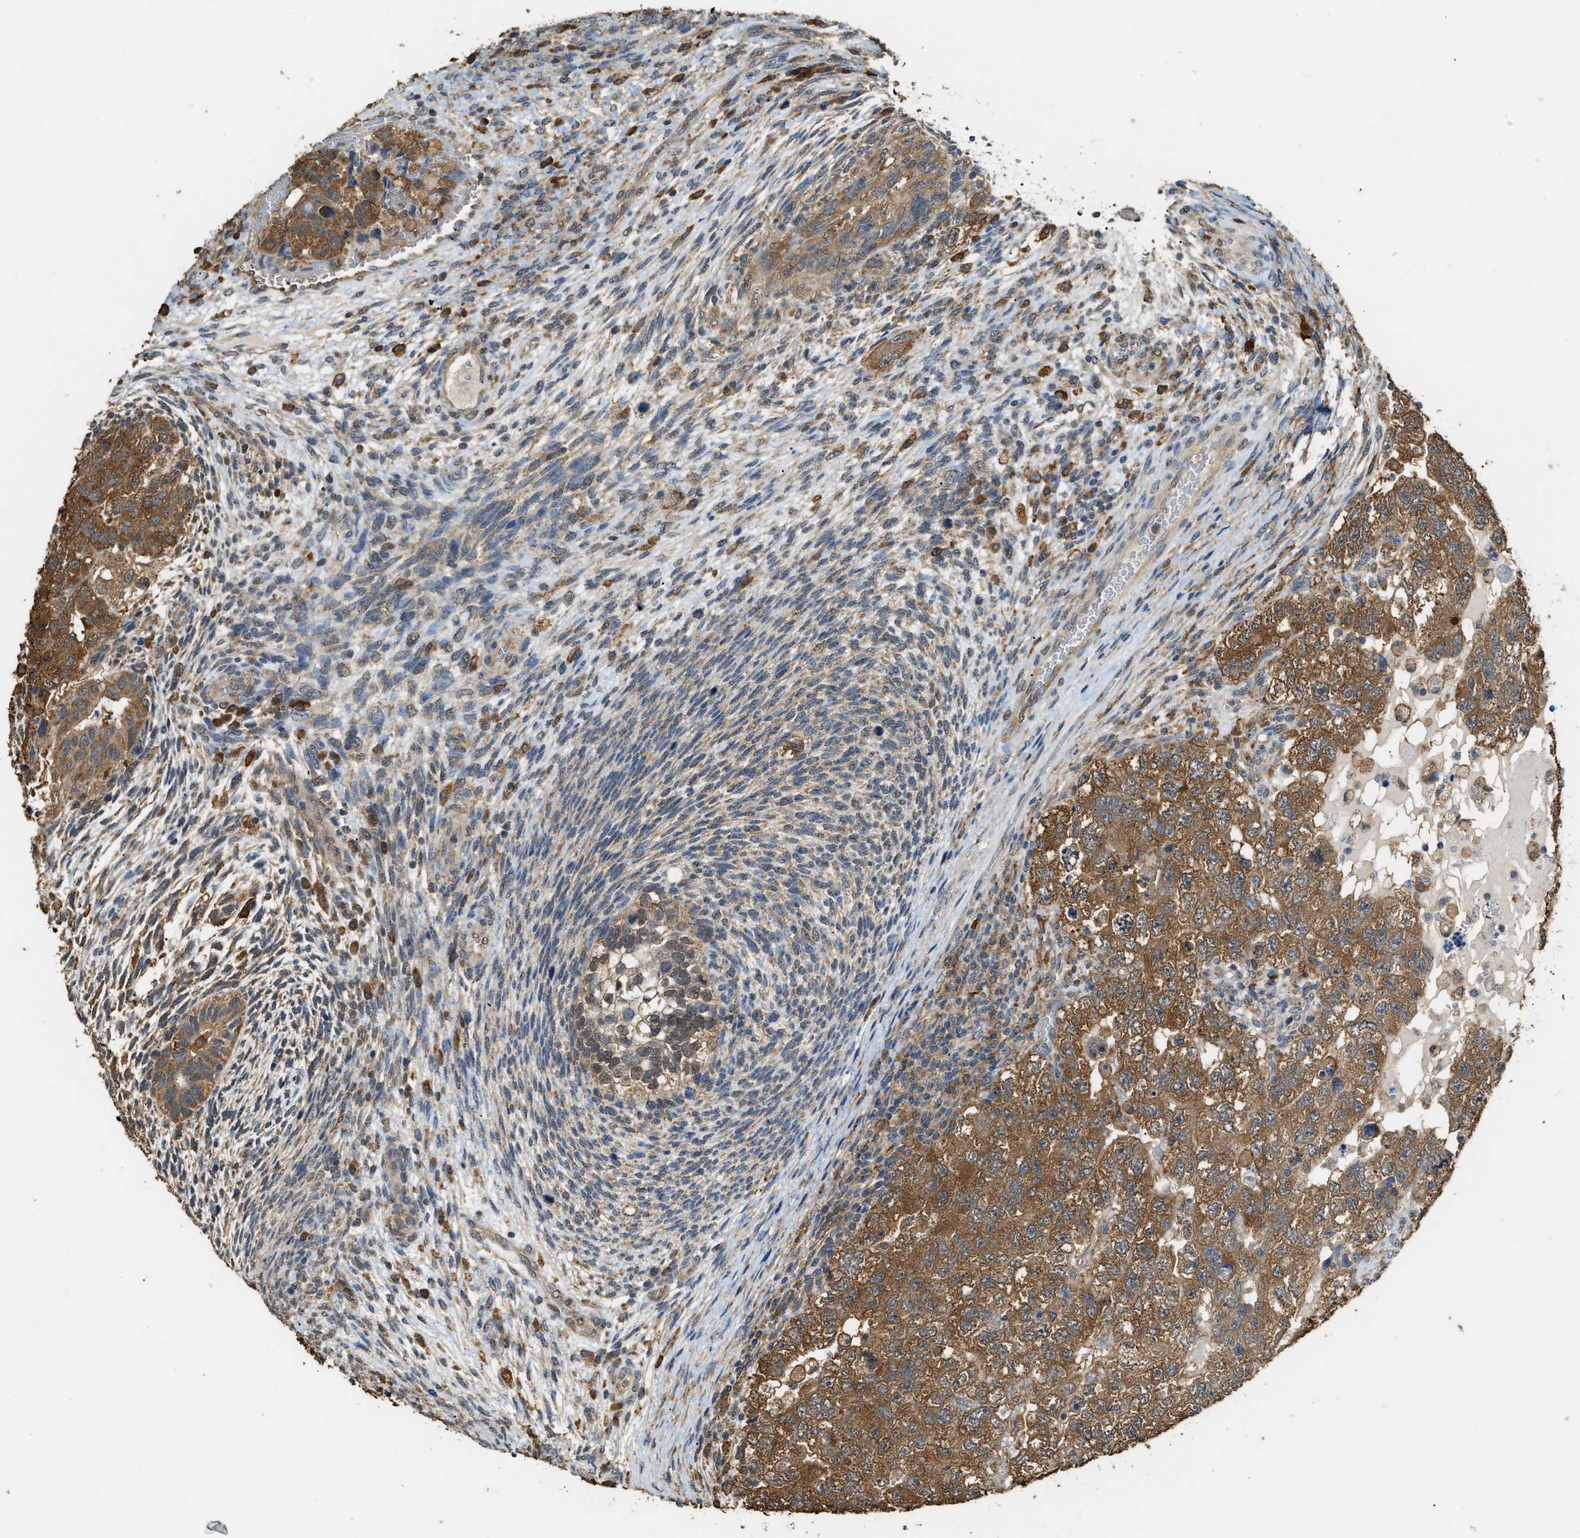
{"staining": {"intensity": "moderate", "quantity": ">75%", "location": "cytoplasmic/membranous"}, "tissue": "testis cancer", "cell_type": "Tumor cells", "image_type": "cancer", "snomed": [{"axis": "morphology", "description": "Carcinoma, Embryonal, NOS"}, {"axis": "topography", "description": "Testis"}], "caption": "This micrograph displays immunohistochemistry (IHC) staining of embryonal carcinoma (testis), with medium moderate cytoplasmic/membranous positivity in approximately >75% of tumor cells.", "gene": "GCN1", "patient": {"sex": "male", "age": 36}}